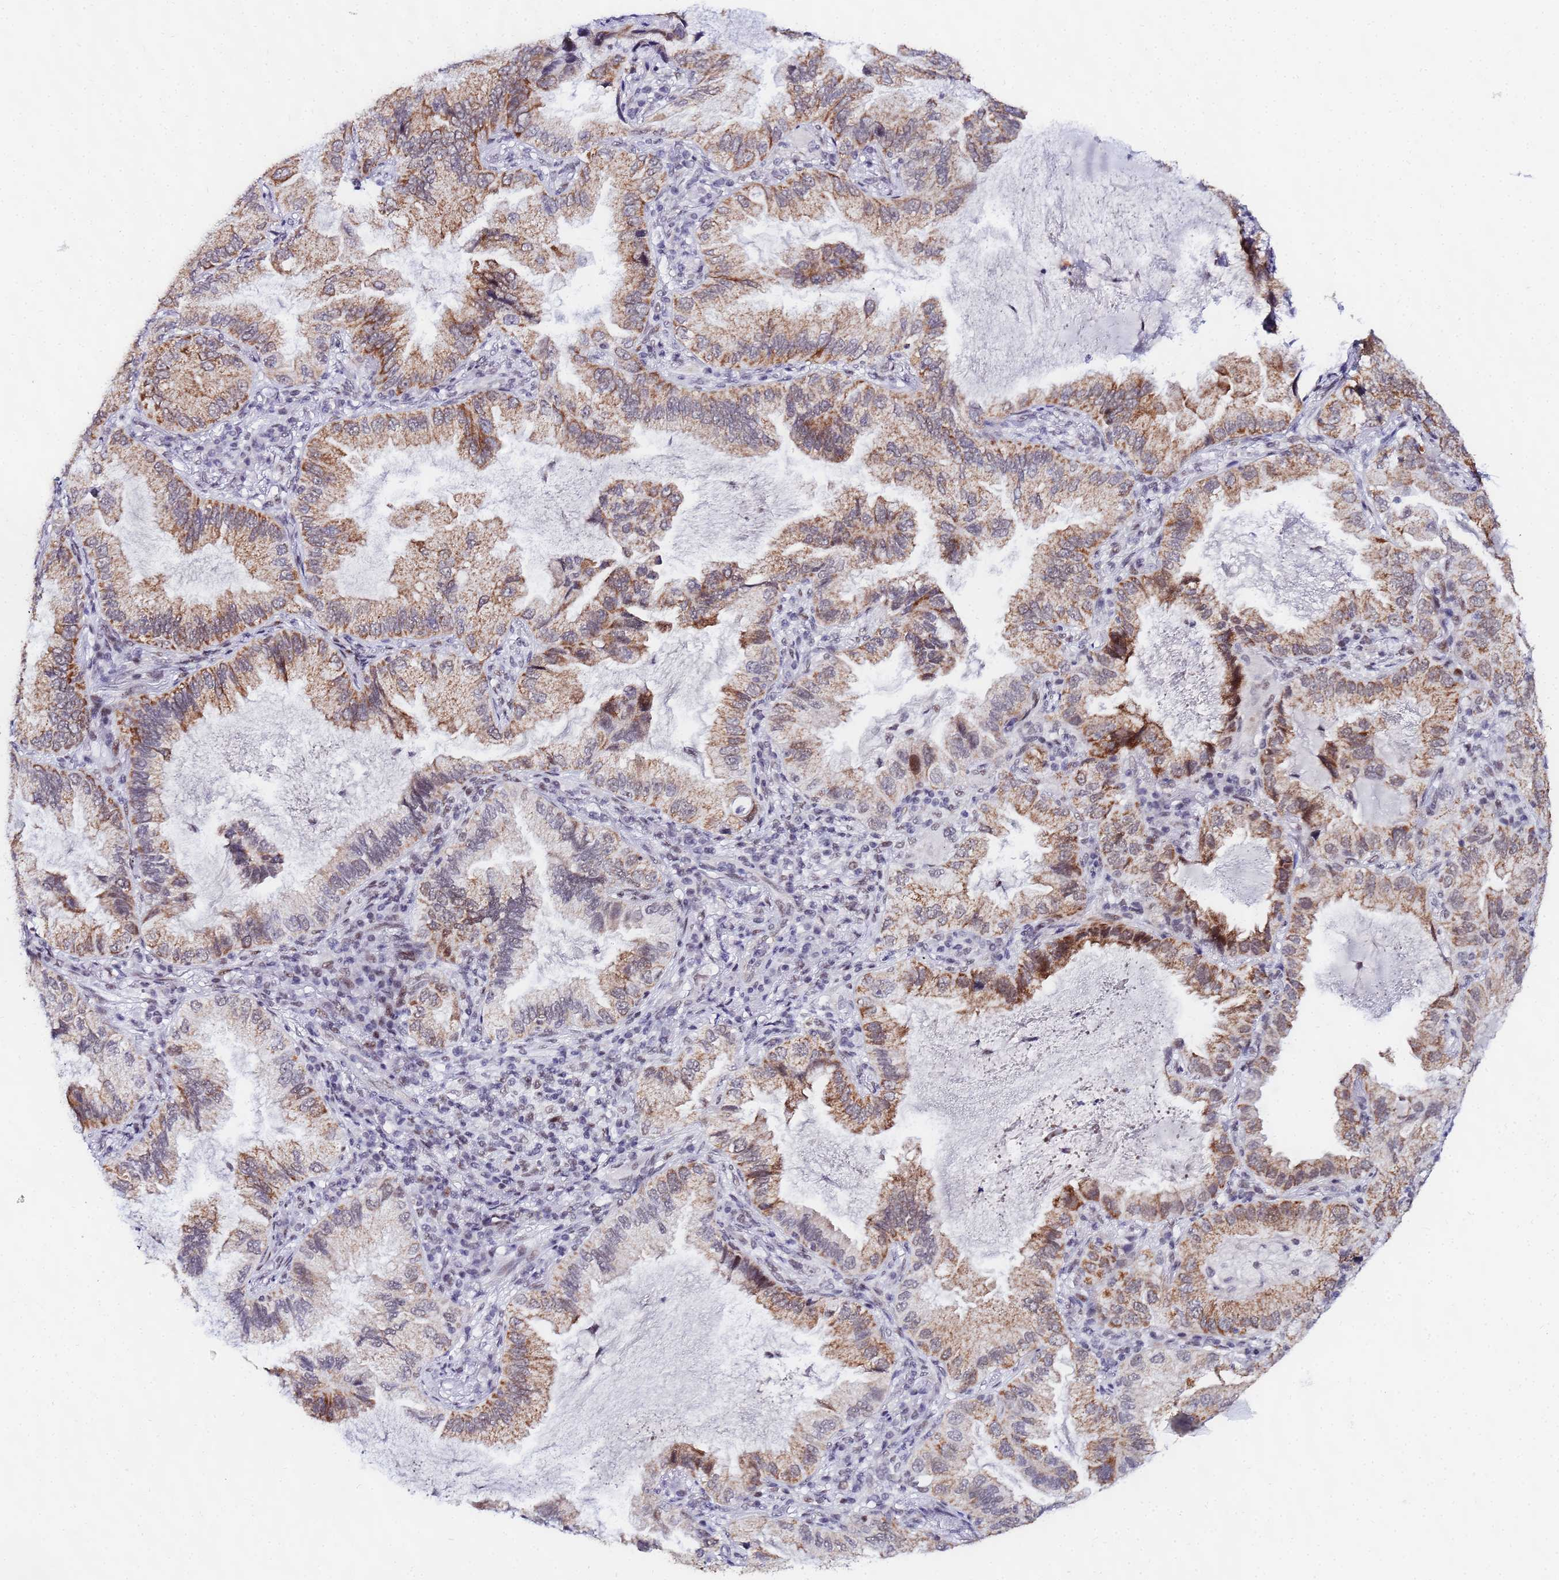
{"staining": {"intensity": "moderate", "quantity": ">75%", "location": "cytoplasmic/membranous"}, "tissue": "lung cancer", "cell_type": "Tumor cells", "image_type": "cancer", "snomed": [{"axis": "morphology", "description": "Adenocarcinoma, NOS"}, {"axis": "topography", "description": "Lung"}], "caption": "Brown immunohistochemical staining in lung cancer displays moderate cytoplasmic/membranous expression in approximately >75% of tumor cells.", "gene": "CKMT1A", "patient": {"sex": "female", "age": 69}}